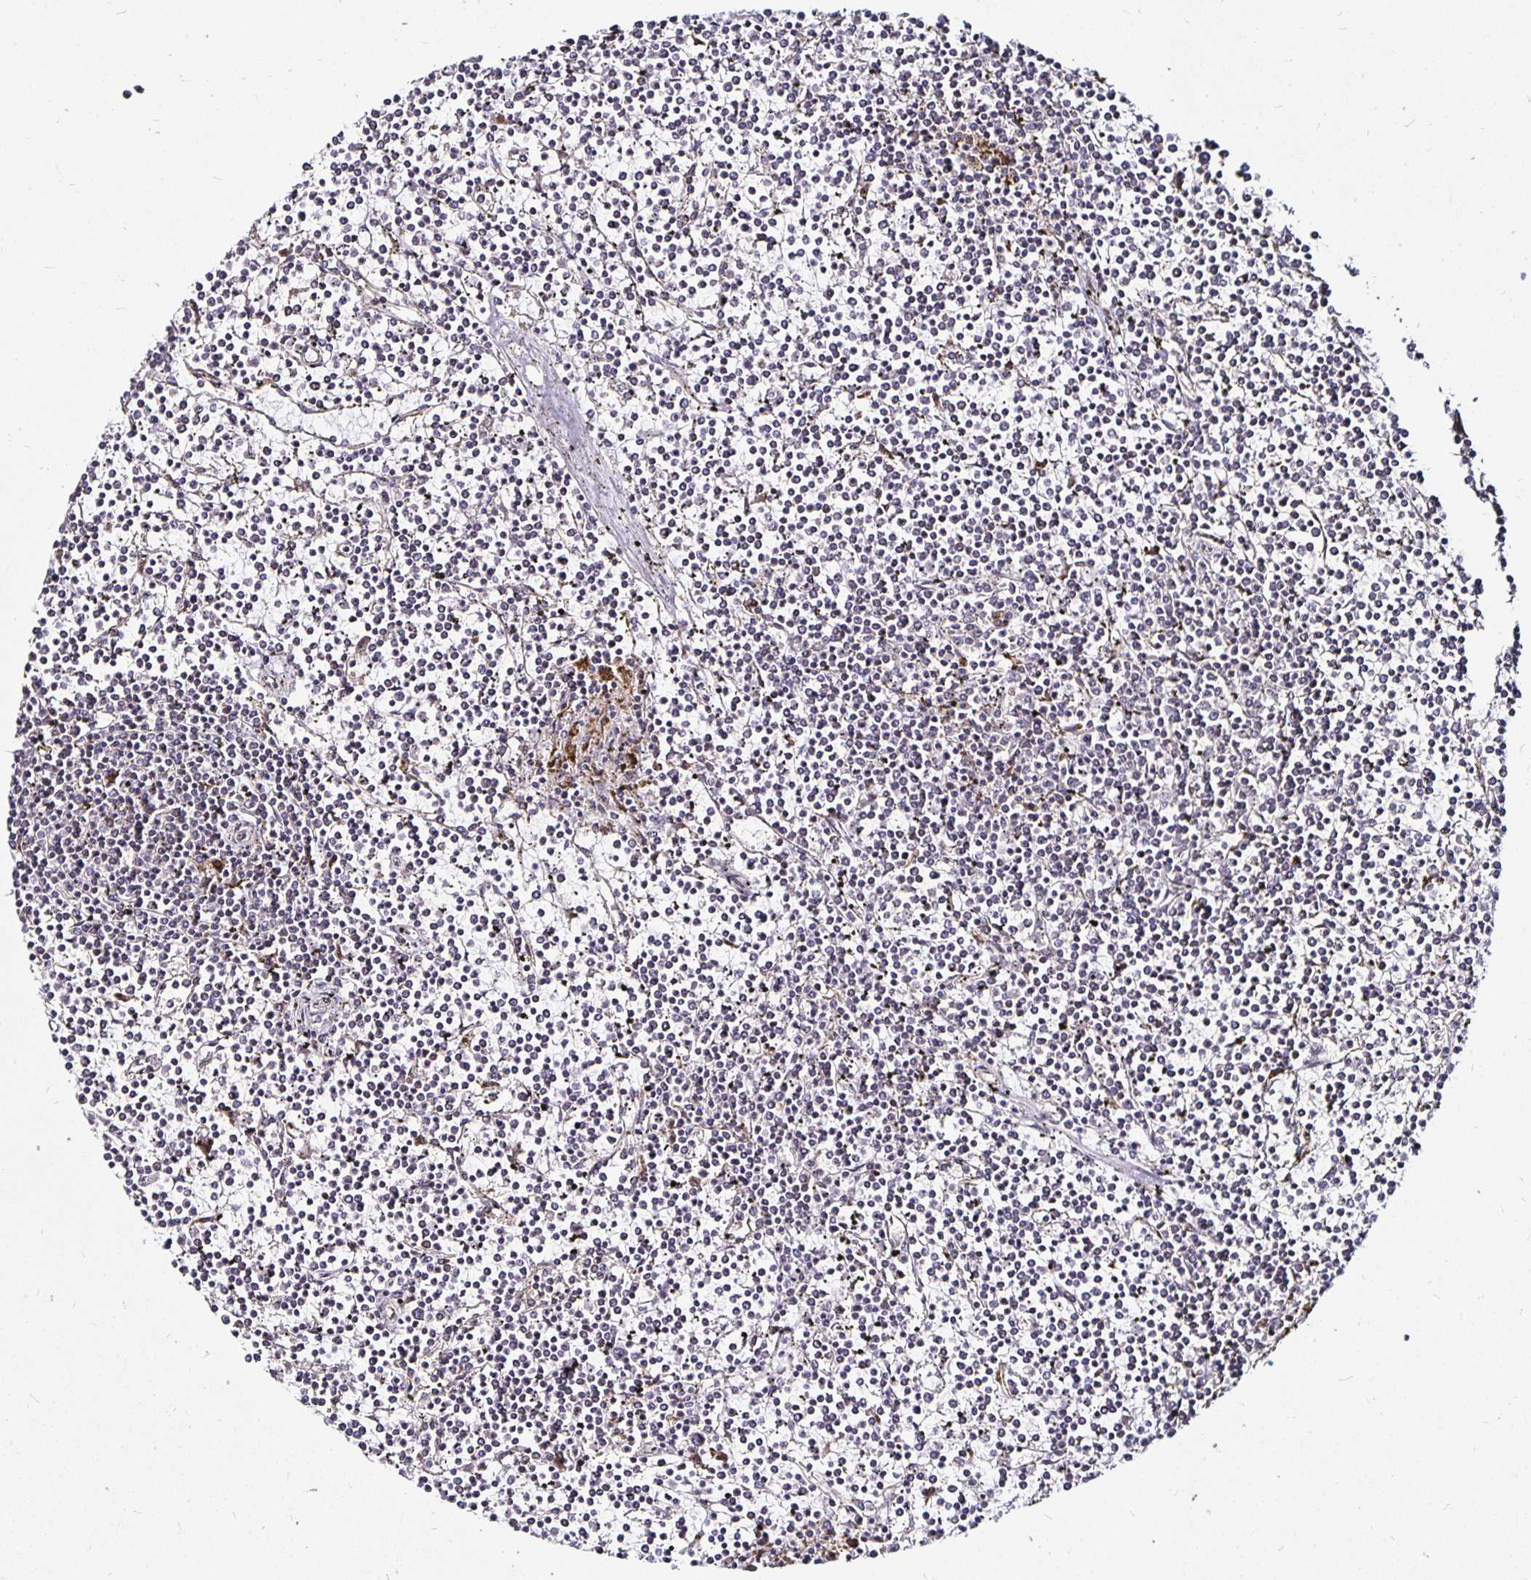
{"staining": {"intensity": "negative", "quantity": "none", "location": "none"}, "tissue": "lymphoma", "cell_type": "Tumor cells", "image_type": "cancer", "snomed": [{"axis": "morphology", "description": "Malignant lymphoma, non-Hodgkin's type, Low grade"}, {"axis": "topography", "description": "Spleen"}], "caption": "Immunohistochemical staining of low-grade malignant lymphoma, non-Hodgkin's type shows no significant positivity in tumor cells. The staining was performed using DAB to visualize the protein expression in brown, while the nuclei were stained in blue with hematoxylin (Magnification: 20x).", "gene": "CYP27A1", "patient": {"sex": "female", "age": 19}}